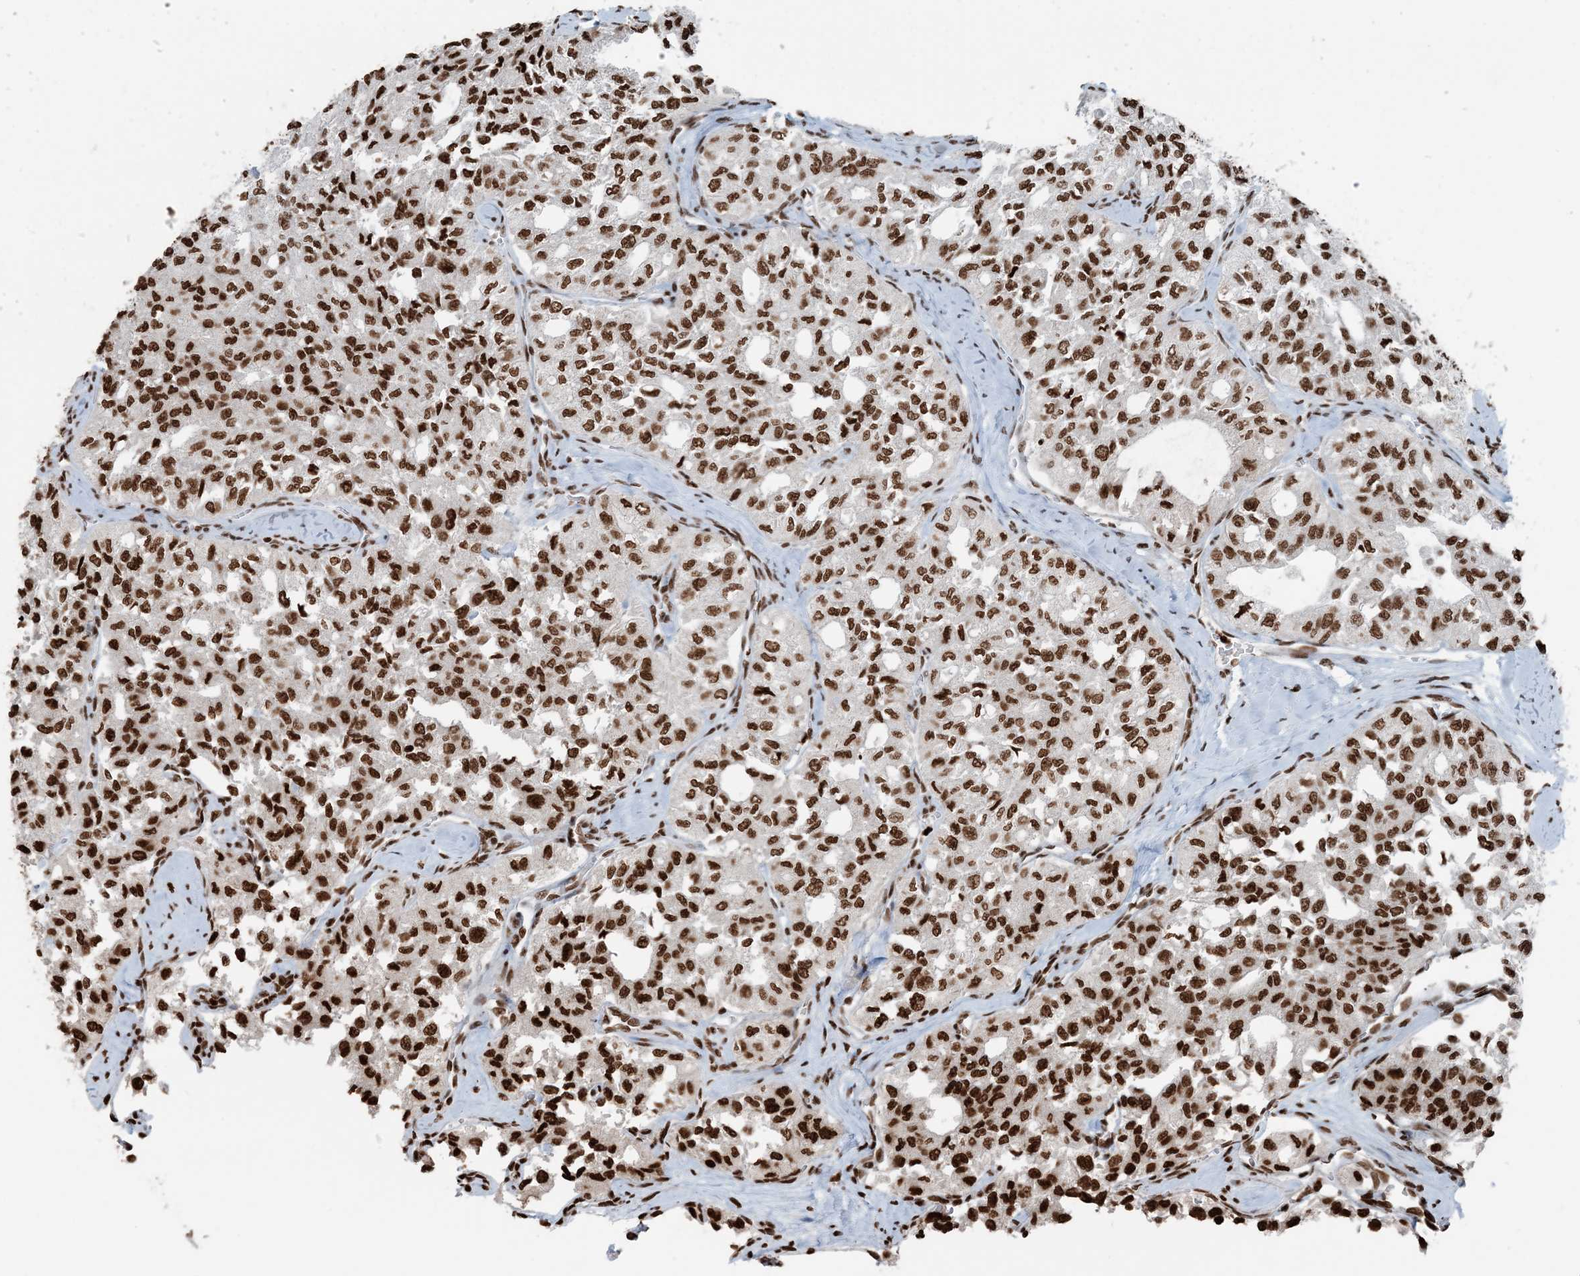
{"staining": {"intensity": "strong", "quantity": ">75%", "location": "nuclear"}, "tissue": "thyroid cancer", "cell_type": "Tumor cells", "image_type": "cancer", "snomed": [{"axis": "morphology", "description": "Follicular adenoma carcinoma, NOS"}, {"axis": "topography", "description": "Thyroid gland"}], "caption": "IHC staining of thyroid cancer, which exhibits high levels of strong nuclear expression in about >75% of tumor cells indicating strong nuclear protein positivity. The staining was performed using DAB (brown) for protein detection and nuclei were counterstained in hematoxylin (blue).", "gene": "H3-3B", "patient": {"sex": "male", "age": 75}}